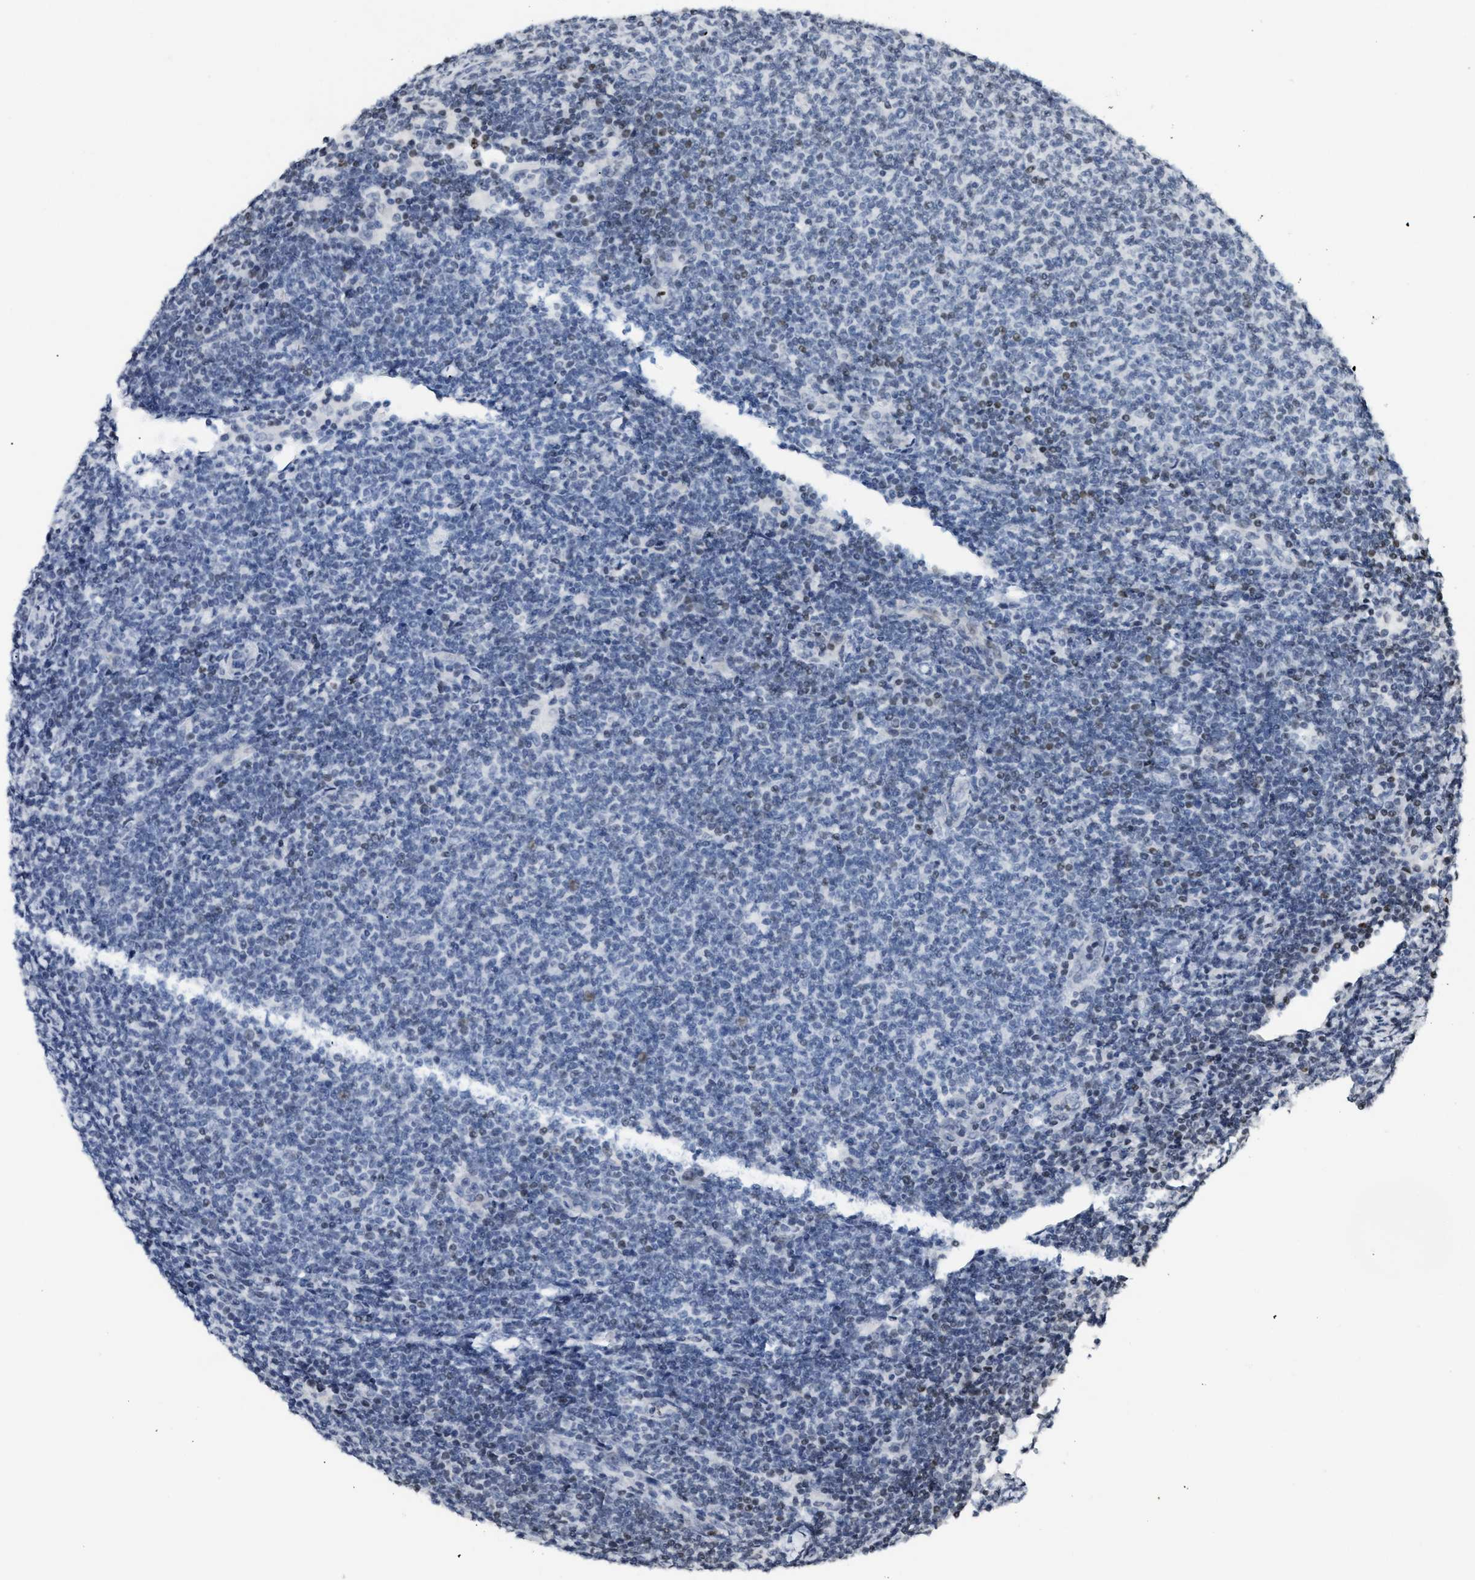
{"staining": {"intensity": "weak", "quantity": "<25%", "location": "nuclear"}, "tissue": "lymphoma", "cell_type": "Tumor cells", "image_type": "cancer", "snomed": [{"axis": "morphology", "description": "Malignant lymphoma, non-Hodgkin's type, Low grade"}, {"axis": "topography", "description": "Lymph node"}], "caption": "The histopathology image demonstrates no significant positivity in tumor cells of malignant lymphoma, non-Hodgkin's type (low-grade).", "gene": "HMGN2", "patient": {"sex": "male", "age": 66}}